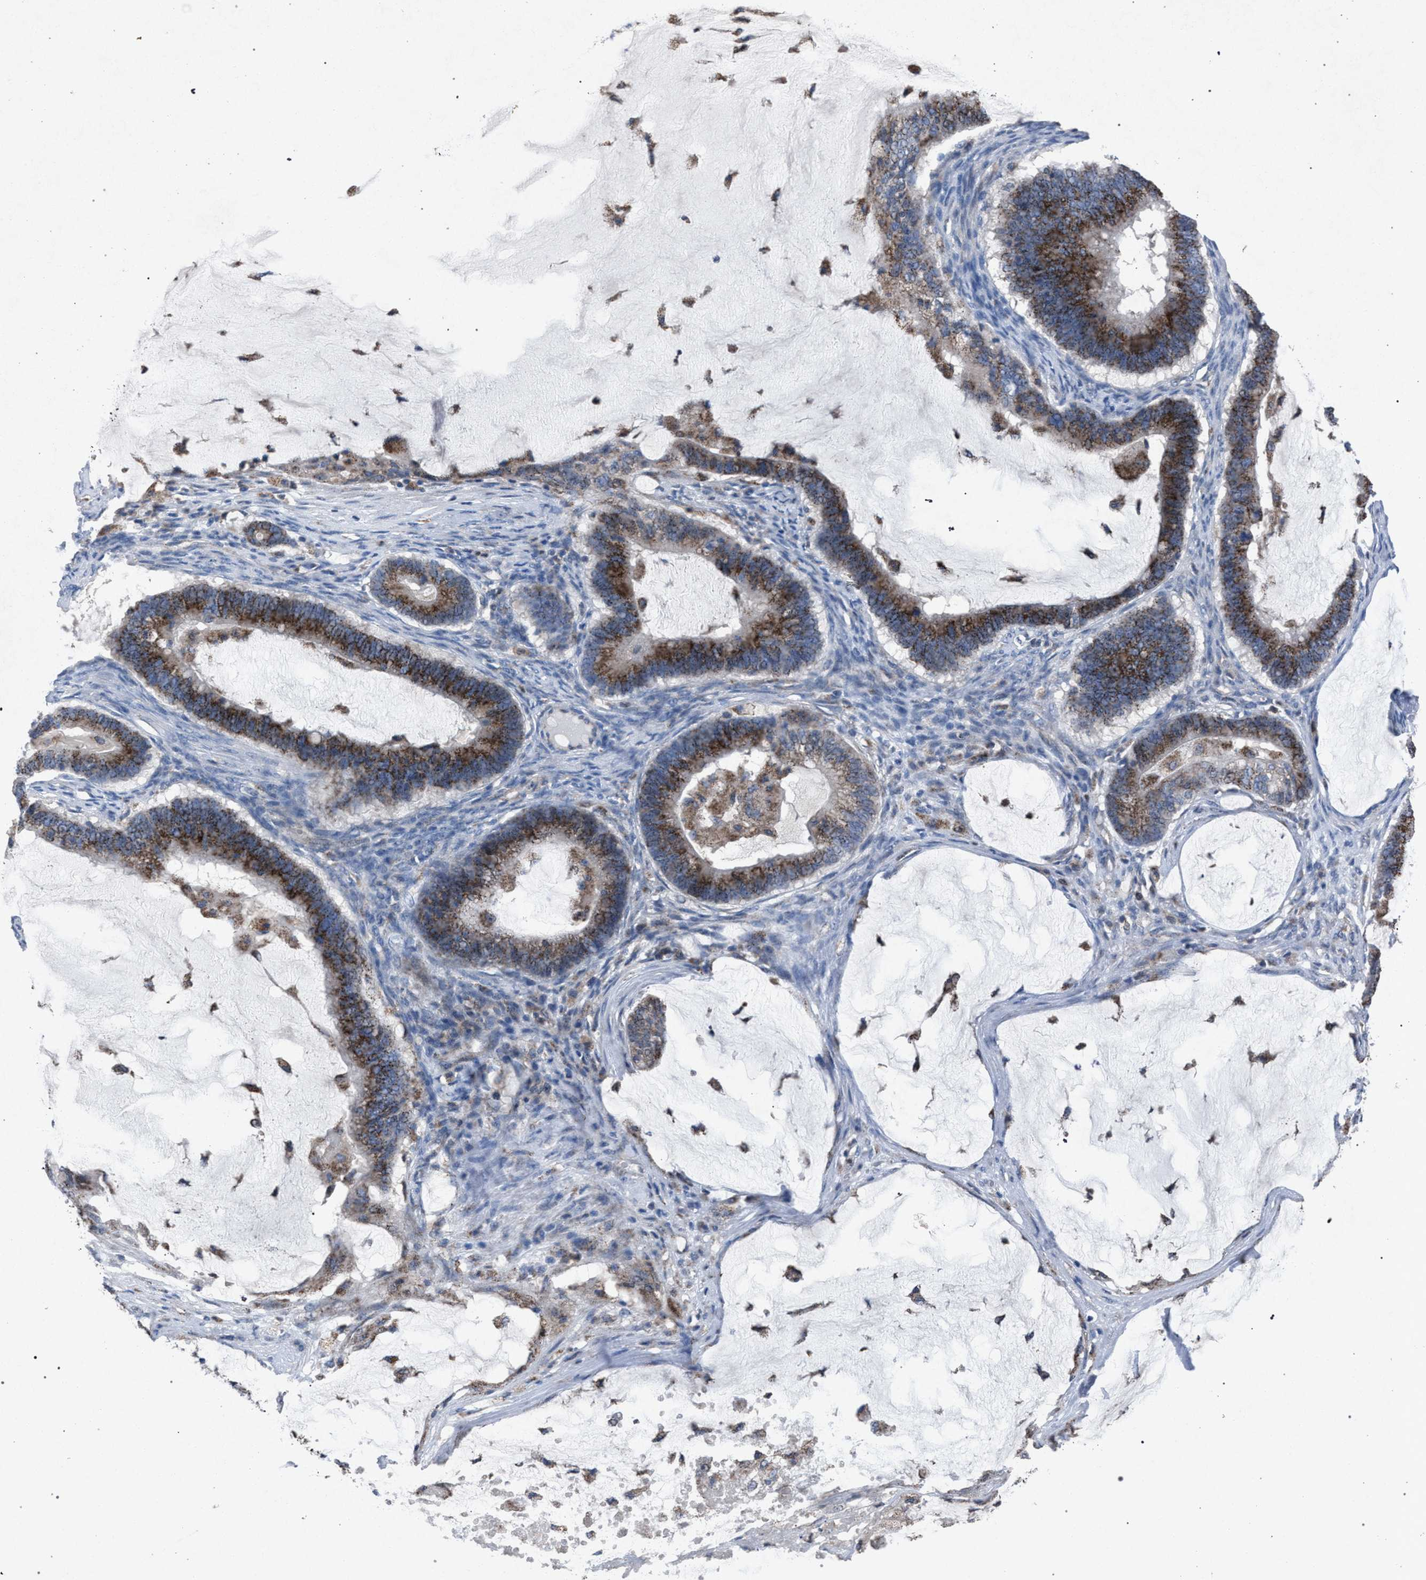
{"staining": {"intensity": "moderate", "quantity": ">75%", "location": "cytoplasmic/membranous"}, "tissue": "ovarian cancer", "cell_type": "Tumor cells", "image_type": "cancer", "snomed": [{"axis": "morphology", "description": "Cystadenocarcinoma, mucinous, NOS"}, {"axis": "topography", "description": "Ovary"}], "caption": "DAB immunohistochemical staining of ovarian cancer (mucinous cystadenocarcinoma) reveals moderate cytoplasmic/membranous protein staining in about >75% of tumor cells.", "gene": "HSD17B4", "patient": {"sex": "female", "age": 61}}